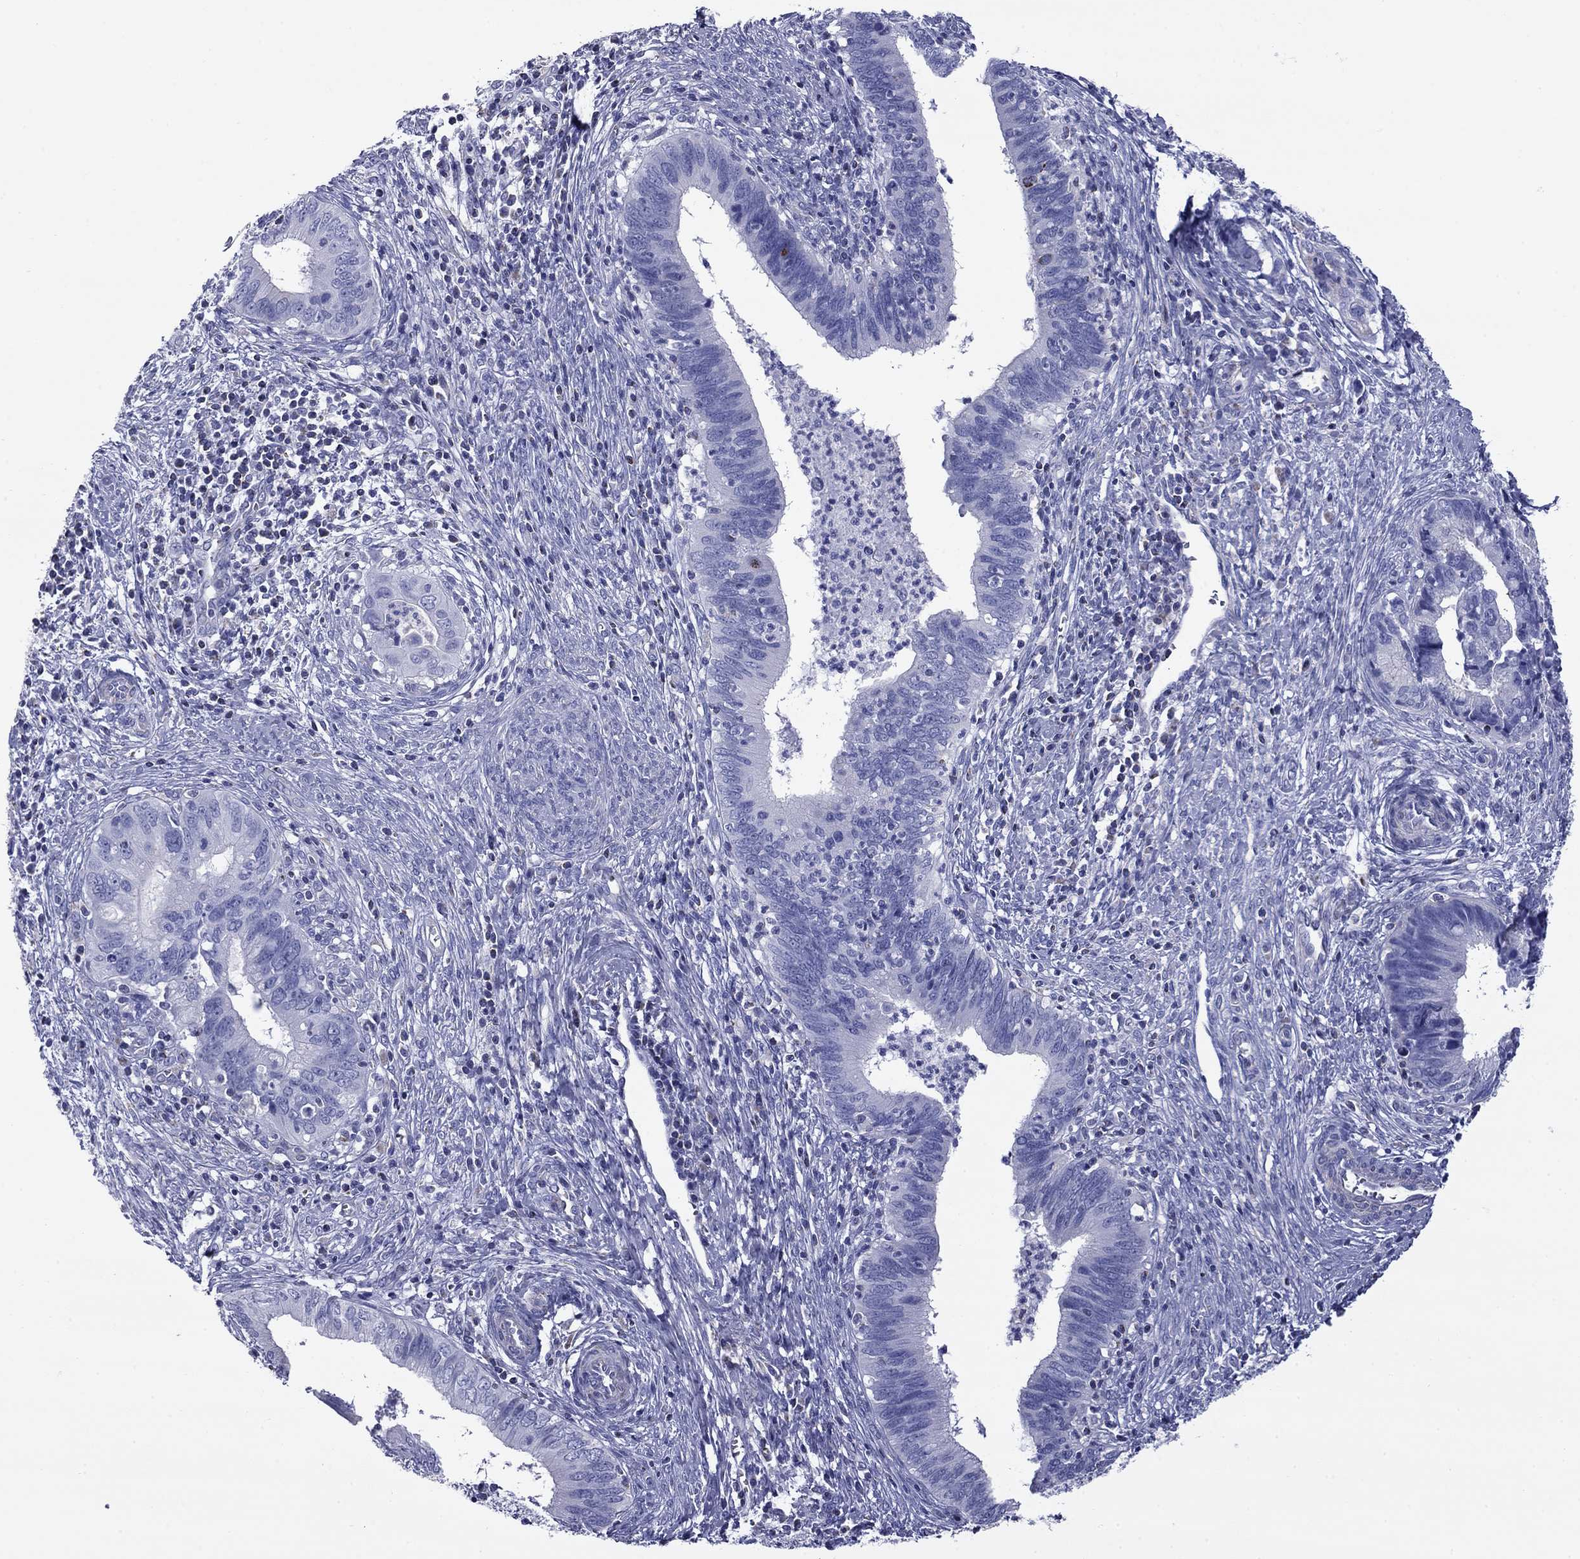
{"staining": {"intensity": "negative", "quantity": "none", "location": "none"}, "tissue": "cervical cancer", "cell_type": "Tumor cells", "image_type": "cancer", "snomed": [{"axis": "morphology", "description": "Adenocarcinoma, NOS"}, {"axis": "topography", "description": "Cervix"}], "caption": "Cervical cancer (adenocarcinoma) was stained to show a protein in brown. There is no significant staining in tumor cells. (Stains: DAB IHC with hematoxylin counter stain, Microscopy: brightfield microscopy at high magnification).", "gene": "ACADSB", "patient": {"sex": "female", "age": 42}}